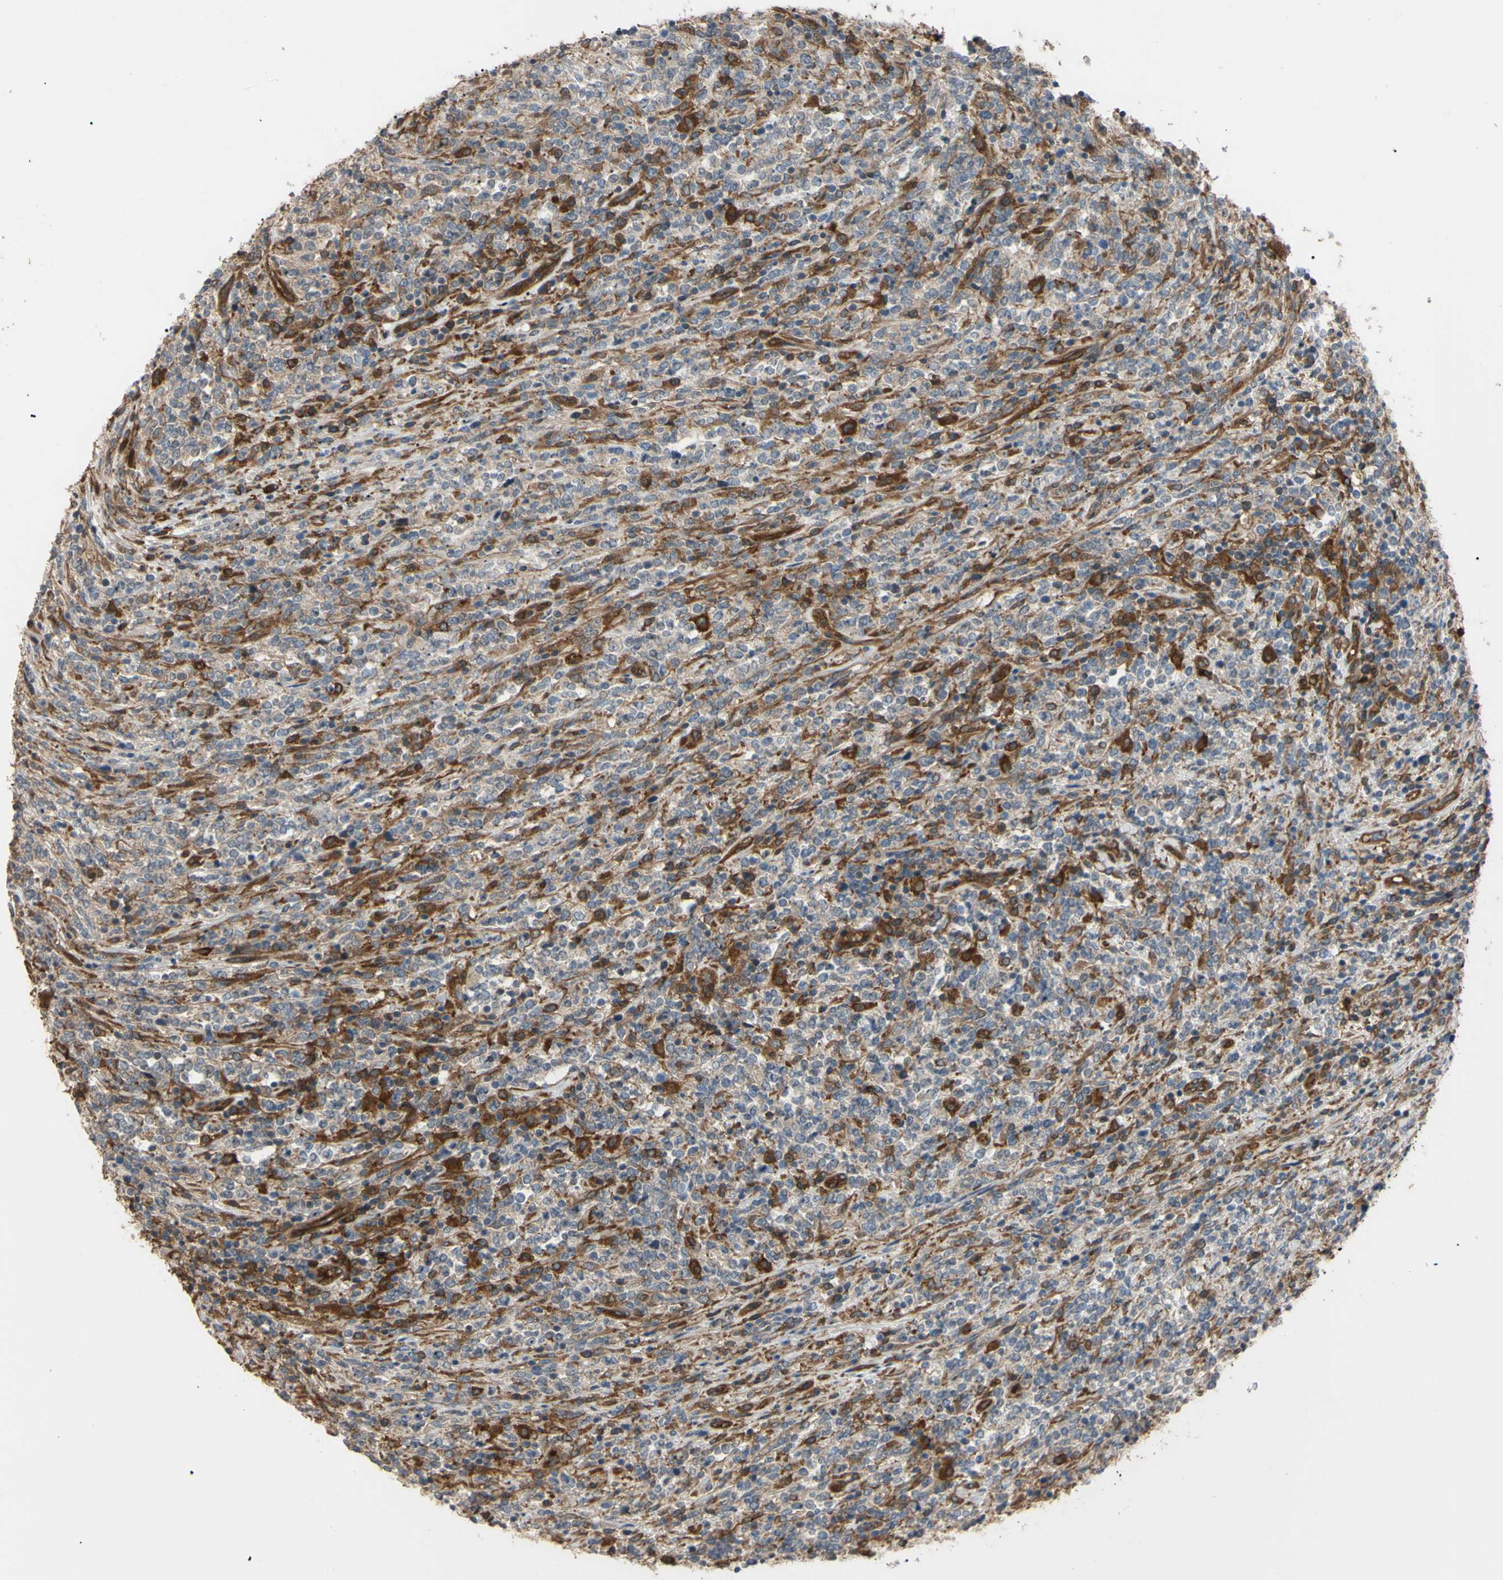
{"staining": {"intensity": "weak", "quantity": ">75%", "location": "cytoplasmic/membranous"}, "tissue": "lymphoma", "cell_type": "Tumor cells", "image_type": "cancer", "snomed": [{"axis": "morphology", "description": "Malignant lymphoma, non-Hodgkin's type, High grade"}, {"axis": "topography", "description": "Soft tissue"}], "caption": "This image exhibits immunohistochemistry staining of high-grade malignant lymphoma, non-Hodgkin's type, with low weak cytoplasmic/membranous expression in approximately >75% of tumor cells.", "gene": "PTPN12", "patient": {"sex": "male", "age": 18}}